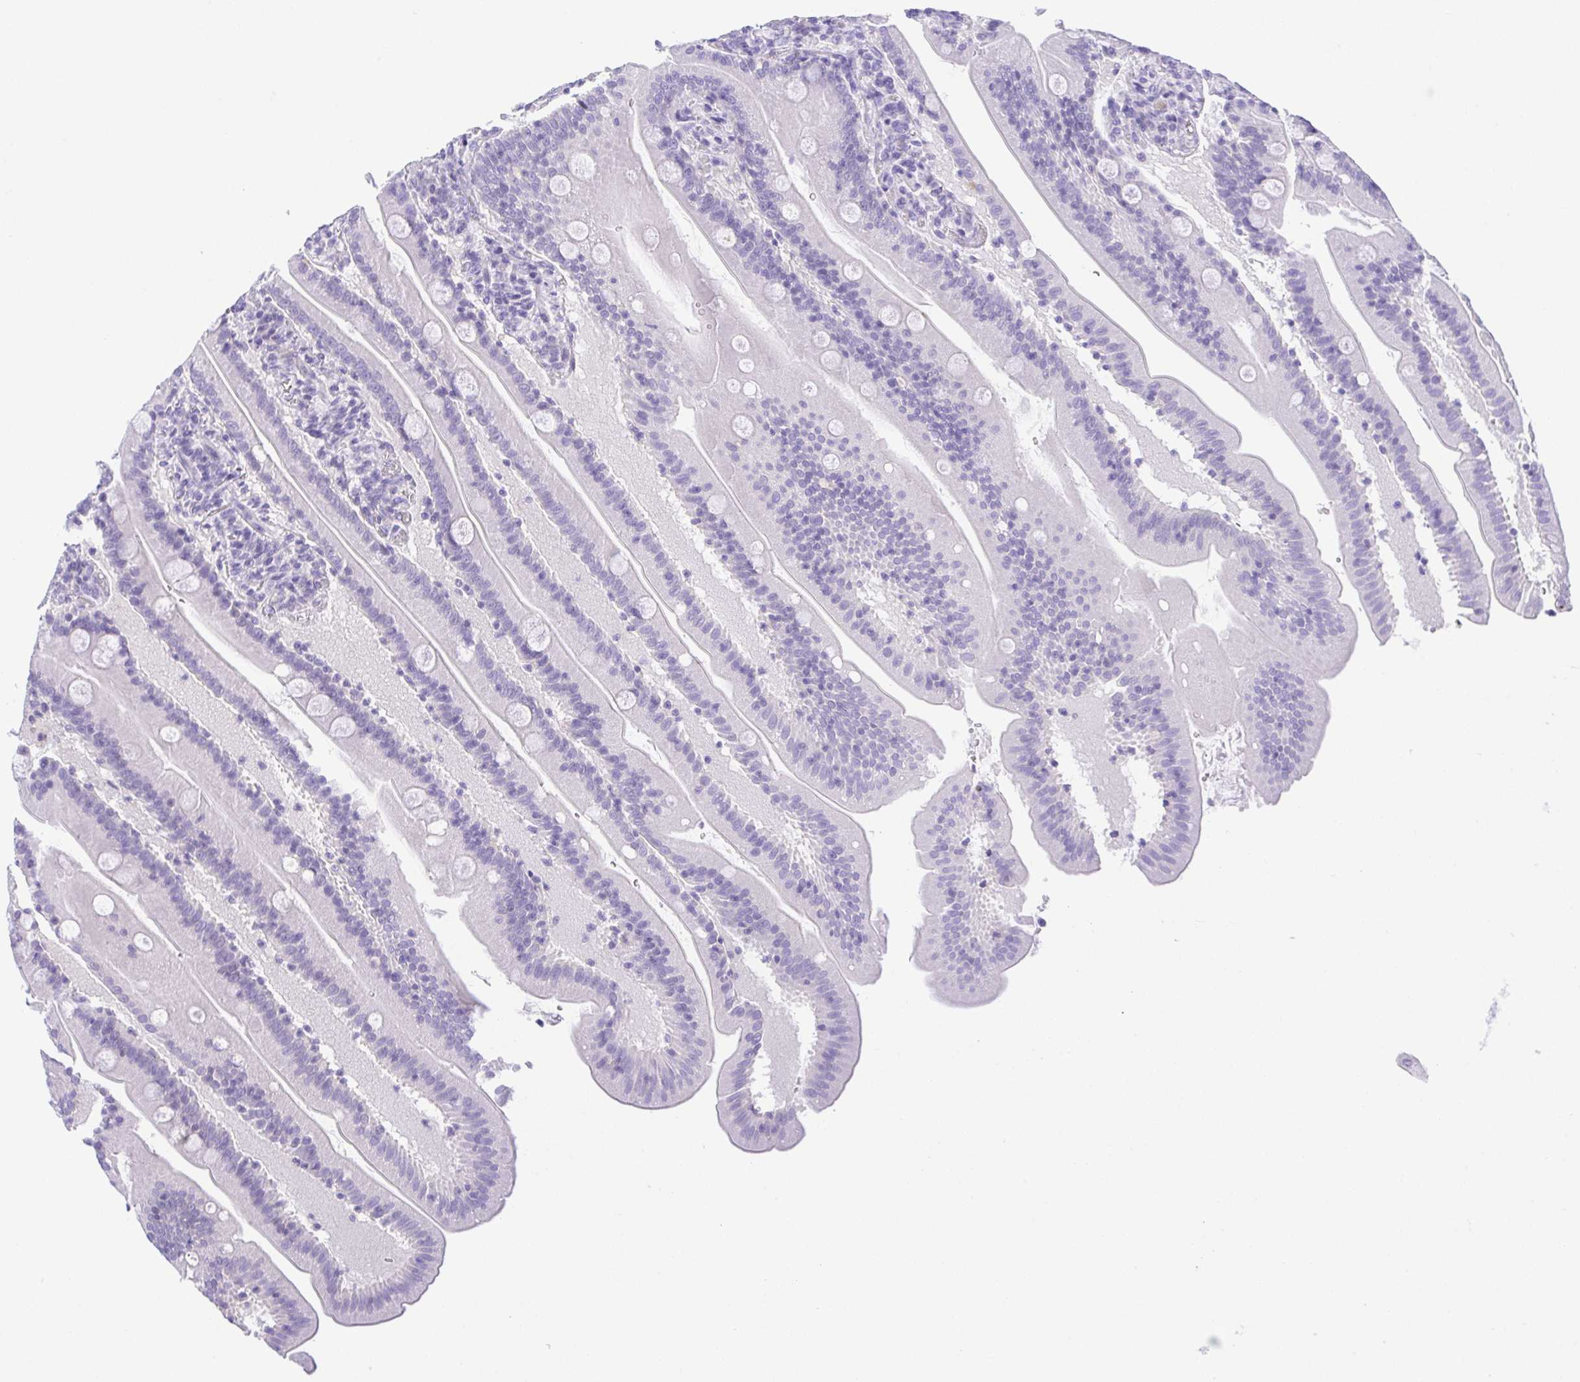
{"staining": {"intensity": "negative", "quantity": "none", "location": "none"}, "tissue": "small intestine", "cell_type": "Glandular cells", "image_type": "normal", "snomed": [{"axis": "morphology", "description": "Normal tissue, NOS"}, {"axis": "topography", "description": "Small intestine"}], "caption": "Glandular cells are negative for protein expression in benign human small intestine.", "gene": "LUZP4", "patient": {"sex": "male", "age": 37}}